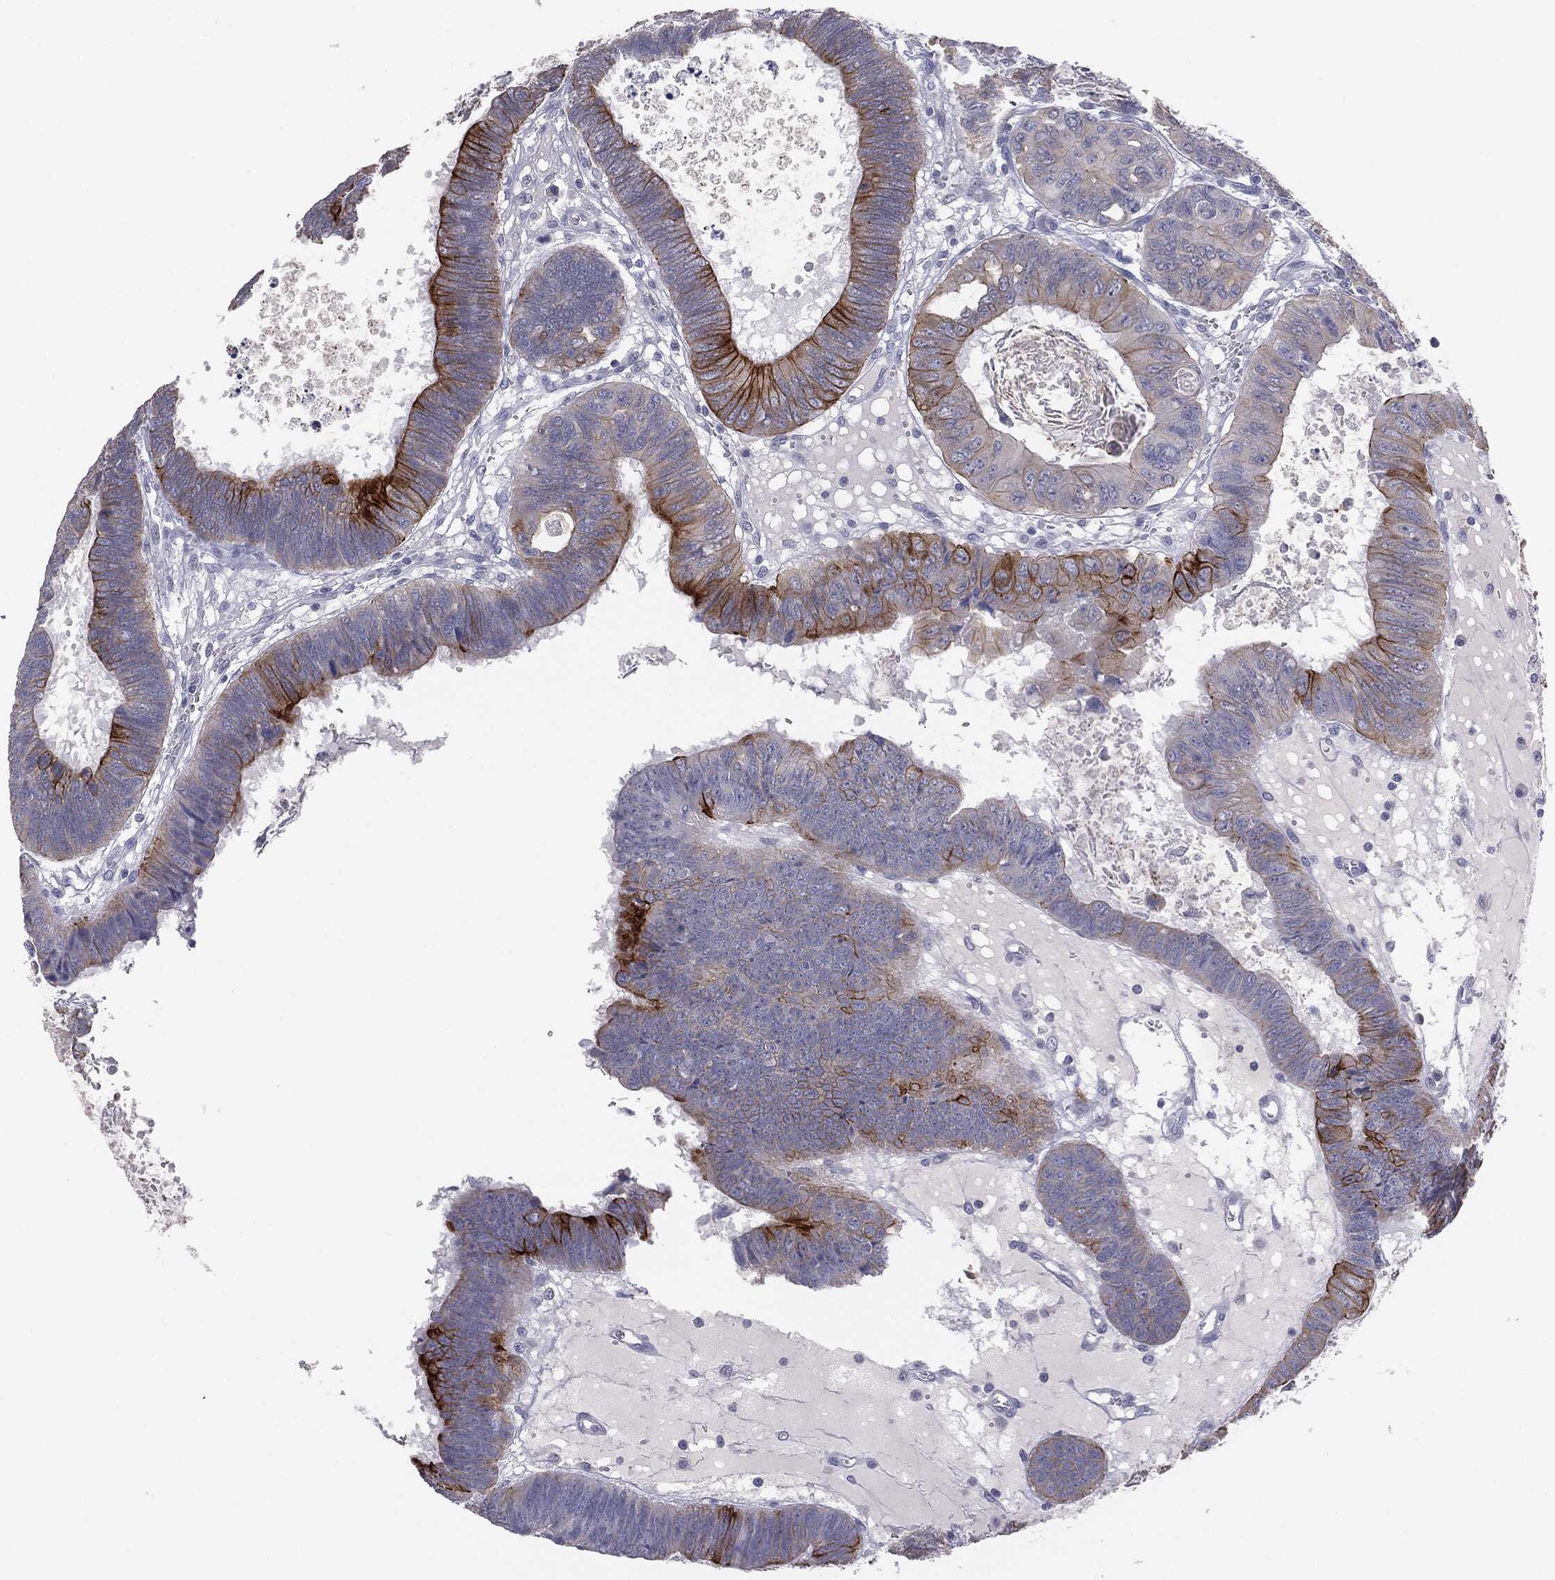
{"staining": {"intensity": "strong", "quantity": "<25%", "location": "cytoplasmic/membranous"}, "tissue": "colorectal cancer", "cell_type": "Tumor cells", "image_type": "cancer", "snomed": [{"axis": "morphology", "description": "Adenocarcinoma, NOS"}, {"axis": "topography", "description": "Colon"}], "caption": "Human colorectal adenocarcinoma stained with a protein marker demonstrates strong staining in tumor cells.", "gene": "MUC1", "patient": {"sex": "male", "age": 62}}